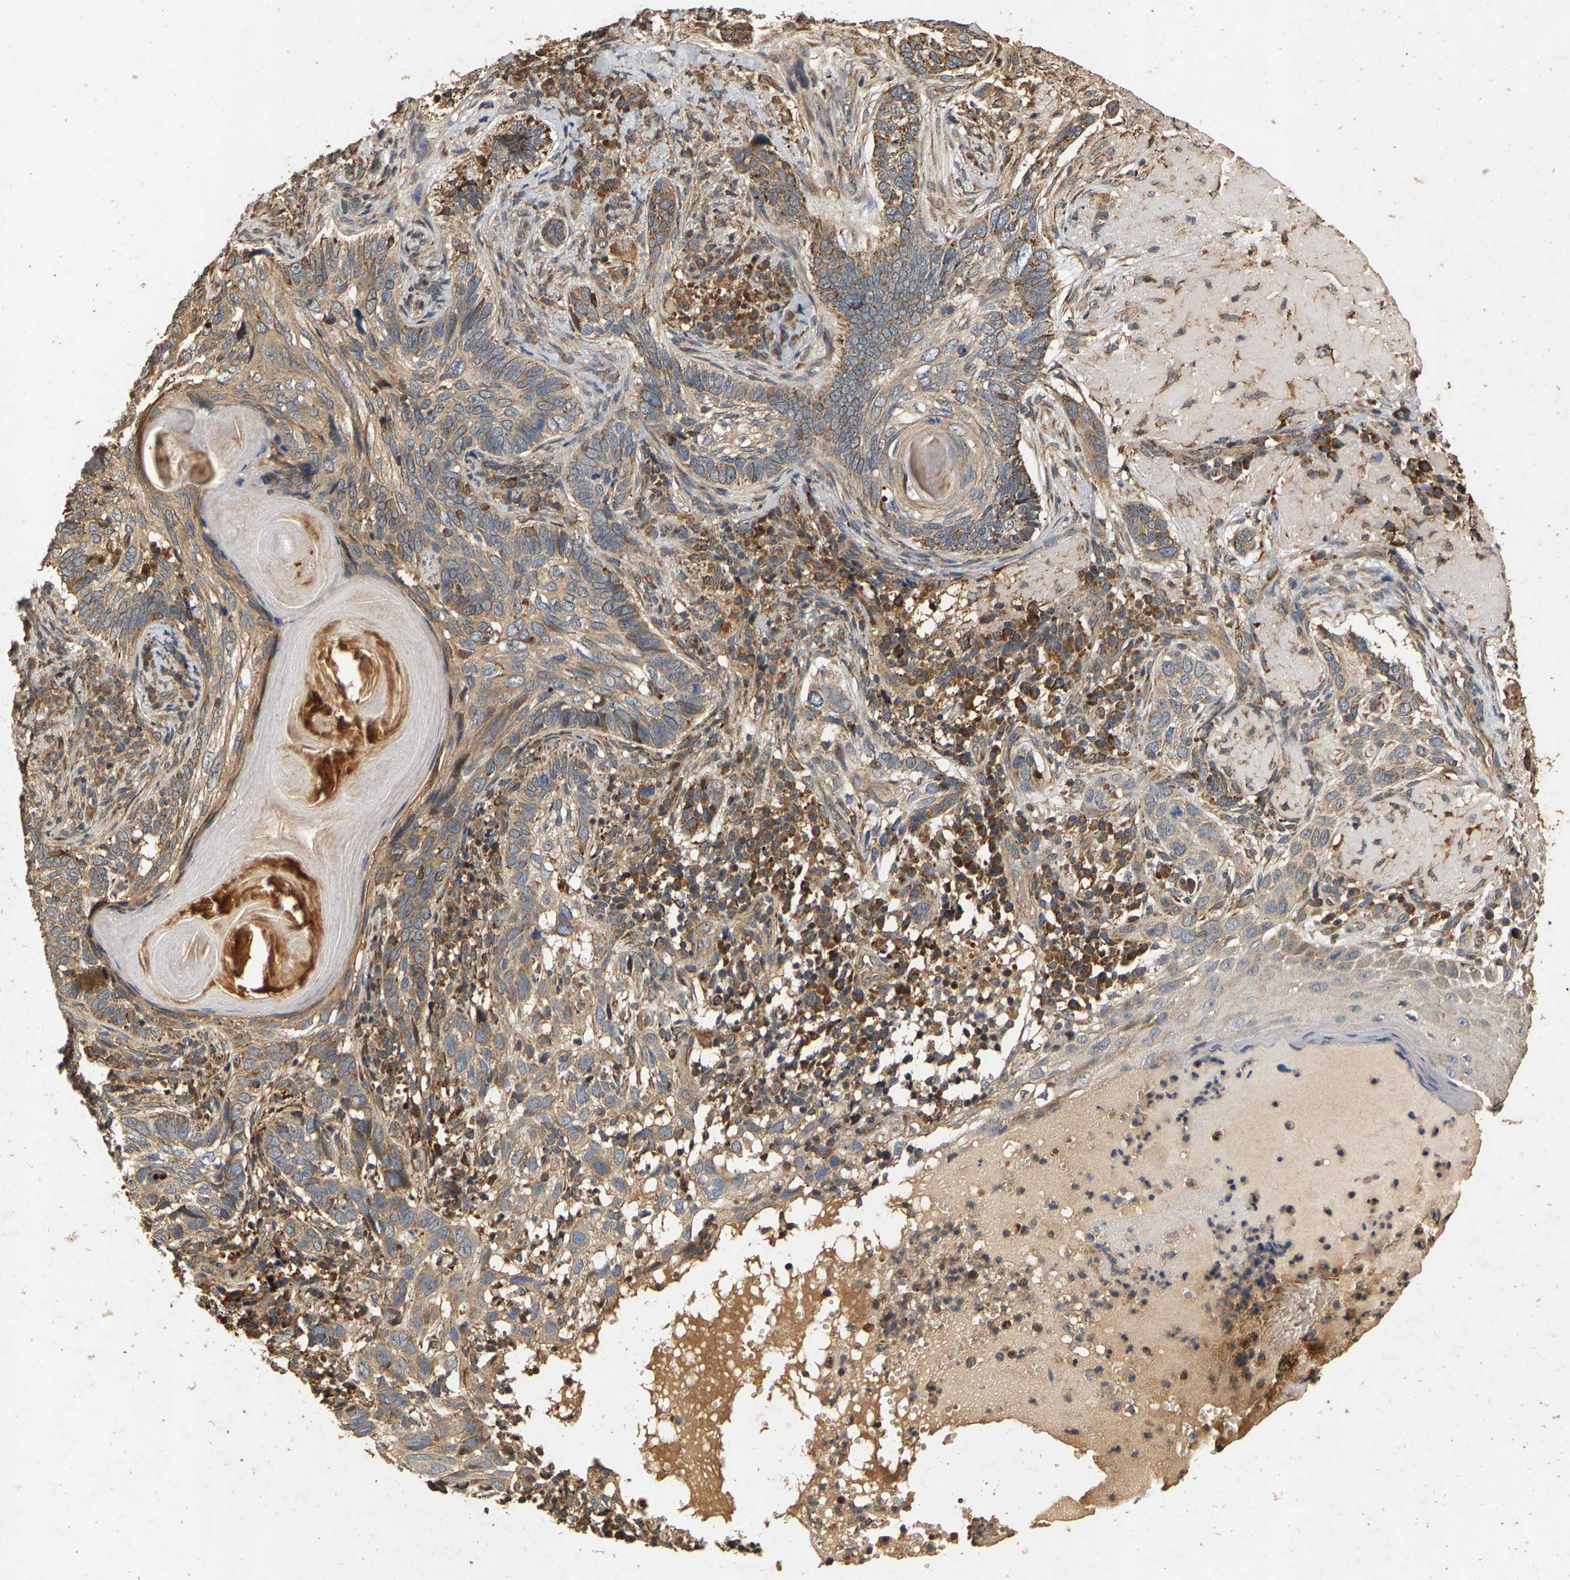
{"staining": {"intensity": "weak", "quantity": ">75%", "location": "cytoplasmic/membranous"}, "tissue": "skin cancer", "cell_type": "Tumor cells", "image_type": "cancer", "snomed": [{"axis": "morphology", "description": "Basal cell carcinoma"}, {"axis": "topography", "description": "Skin"}], "caption": "Skin basal cell carcinoma stained for a protein (brown) shows weak cytoplasmic/membranous positive positivity in about >75% of tumor cells.", "gene": "CIDEC", "patient": {"sex": "female", "age": 89}}